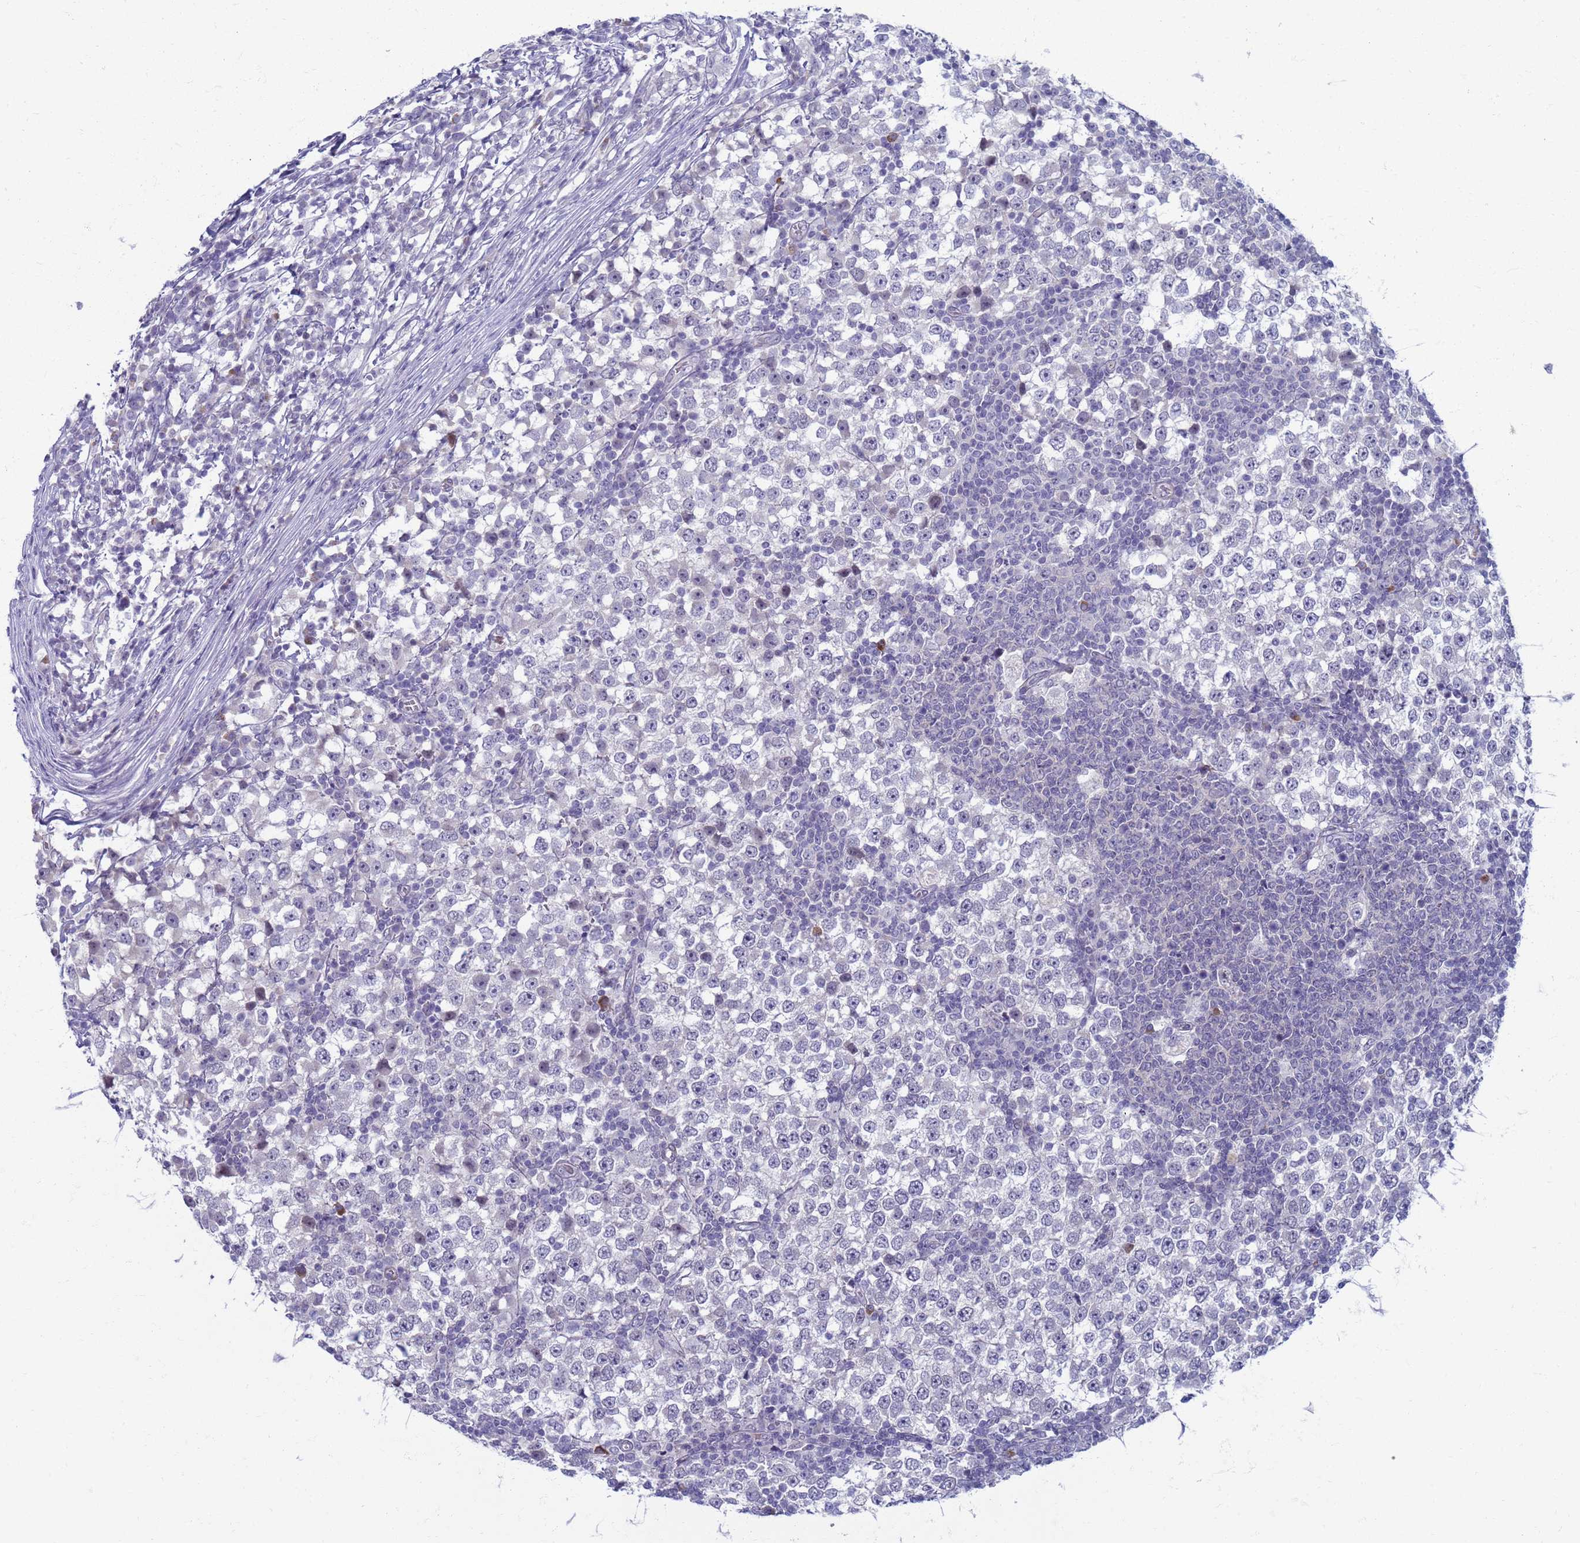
{"staining": {"intensity": "negative", "quantity": "none", "location": "none"}, "tissue": "testis cancer", "cell_type": "Tumor cells", "image_type": "cancer", "snomed": [{"axis": "morphology", "description": "Seminoma, NOS"}, {"axis": "topography", "description": "Testis"}], "caption": "Immunohistochemical staining of testis cancer (seminoma) reveals no significant staining in tumor cells.", "gene": "CLCA2", "patient": {"sex": "male", "age": 65}}